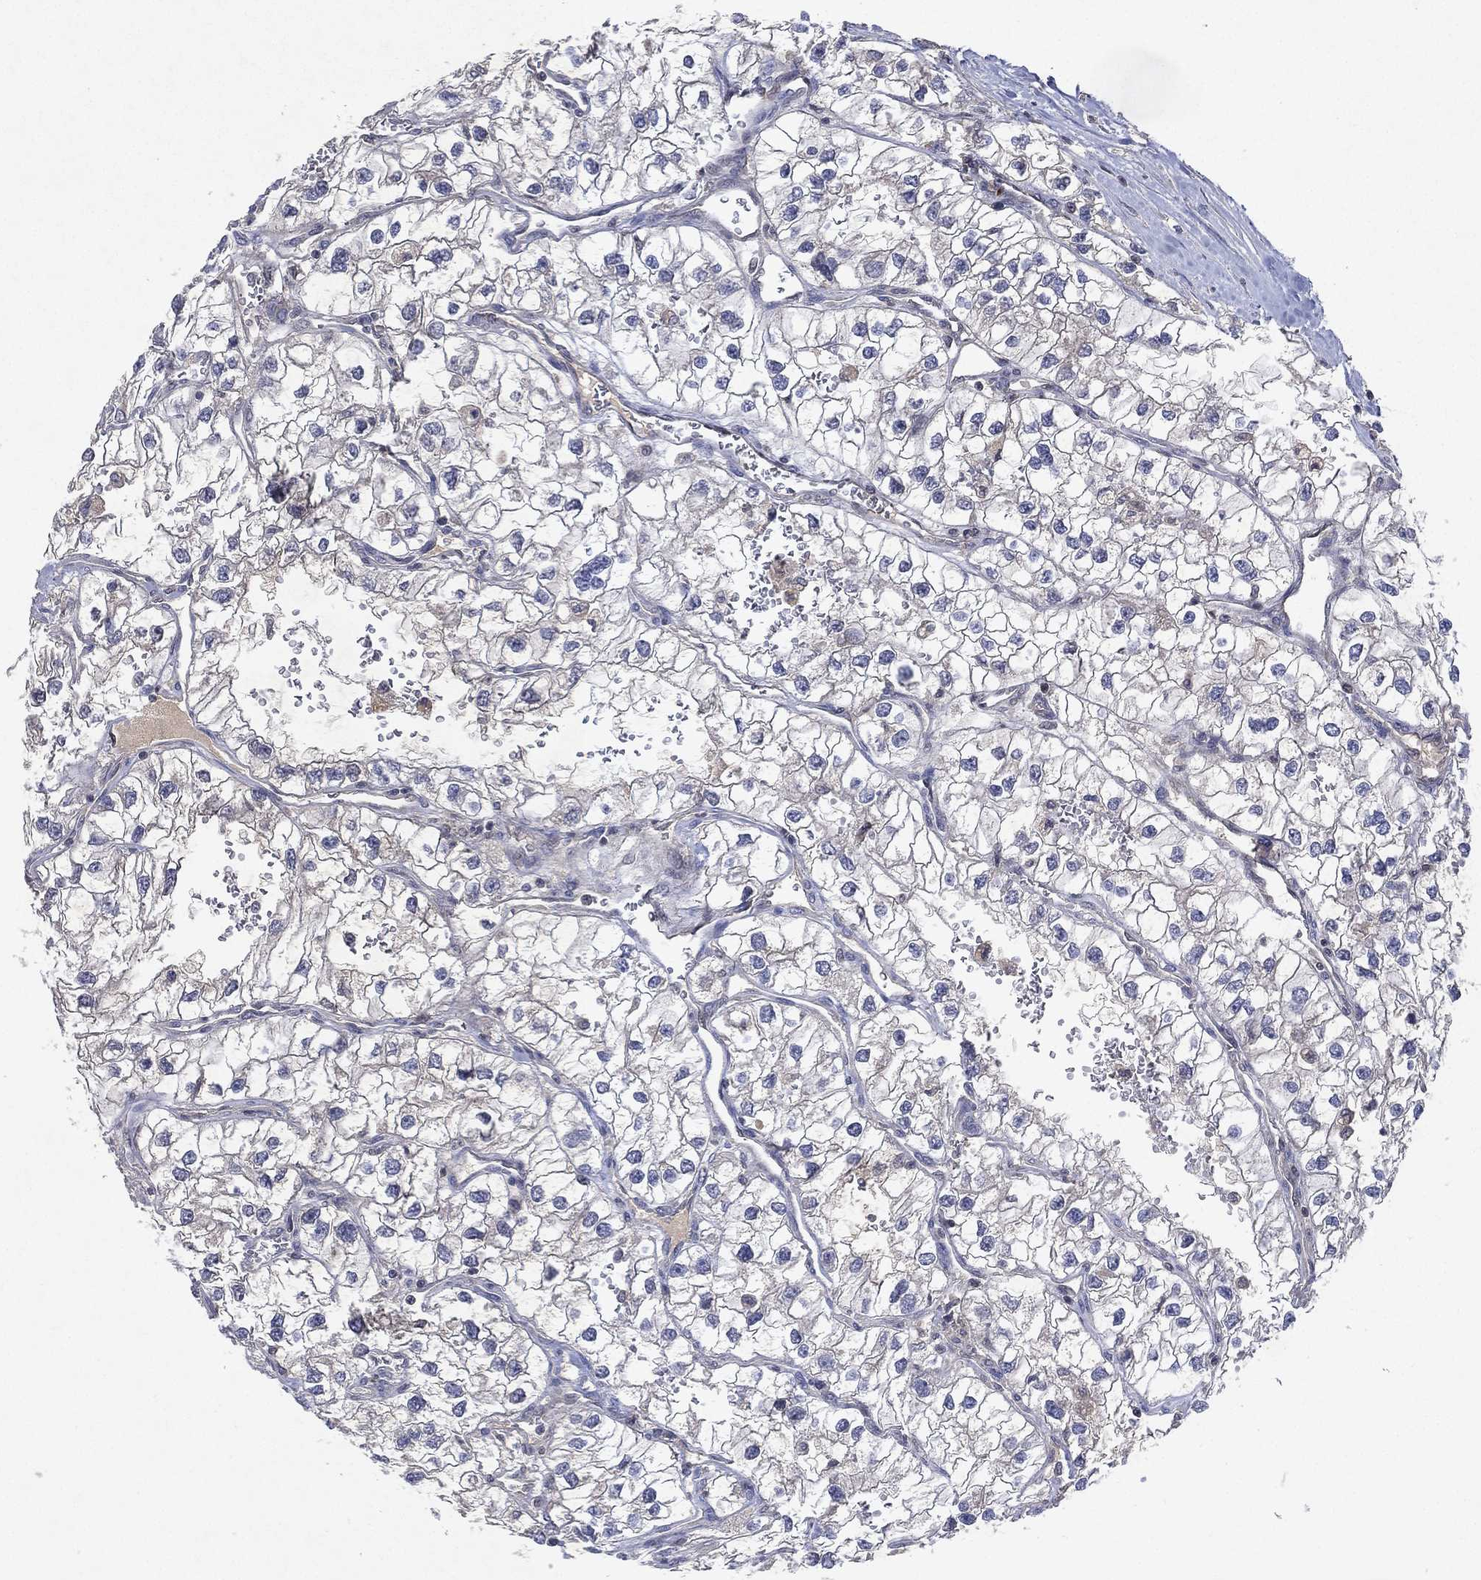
{"staining": {"intensity": "negative", "quantity": "none", "location": "none"}, "tissue": "renal cancer", "cell_type": "Tumor cells", "image_type": "cancer", "snomed": [{"axis": "morphology", "description": "Adenocarcinoma, NOS"}, {"axis": "topography", "description": "Kidney"}], "caption": "This is an IHC histopathology image of human renal cancer (adenocarcinoma). There is no expression in tumor cells.", "gene": "FLI1", "patient": {"sex": "male", "age": 59}}